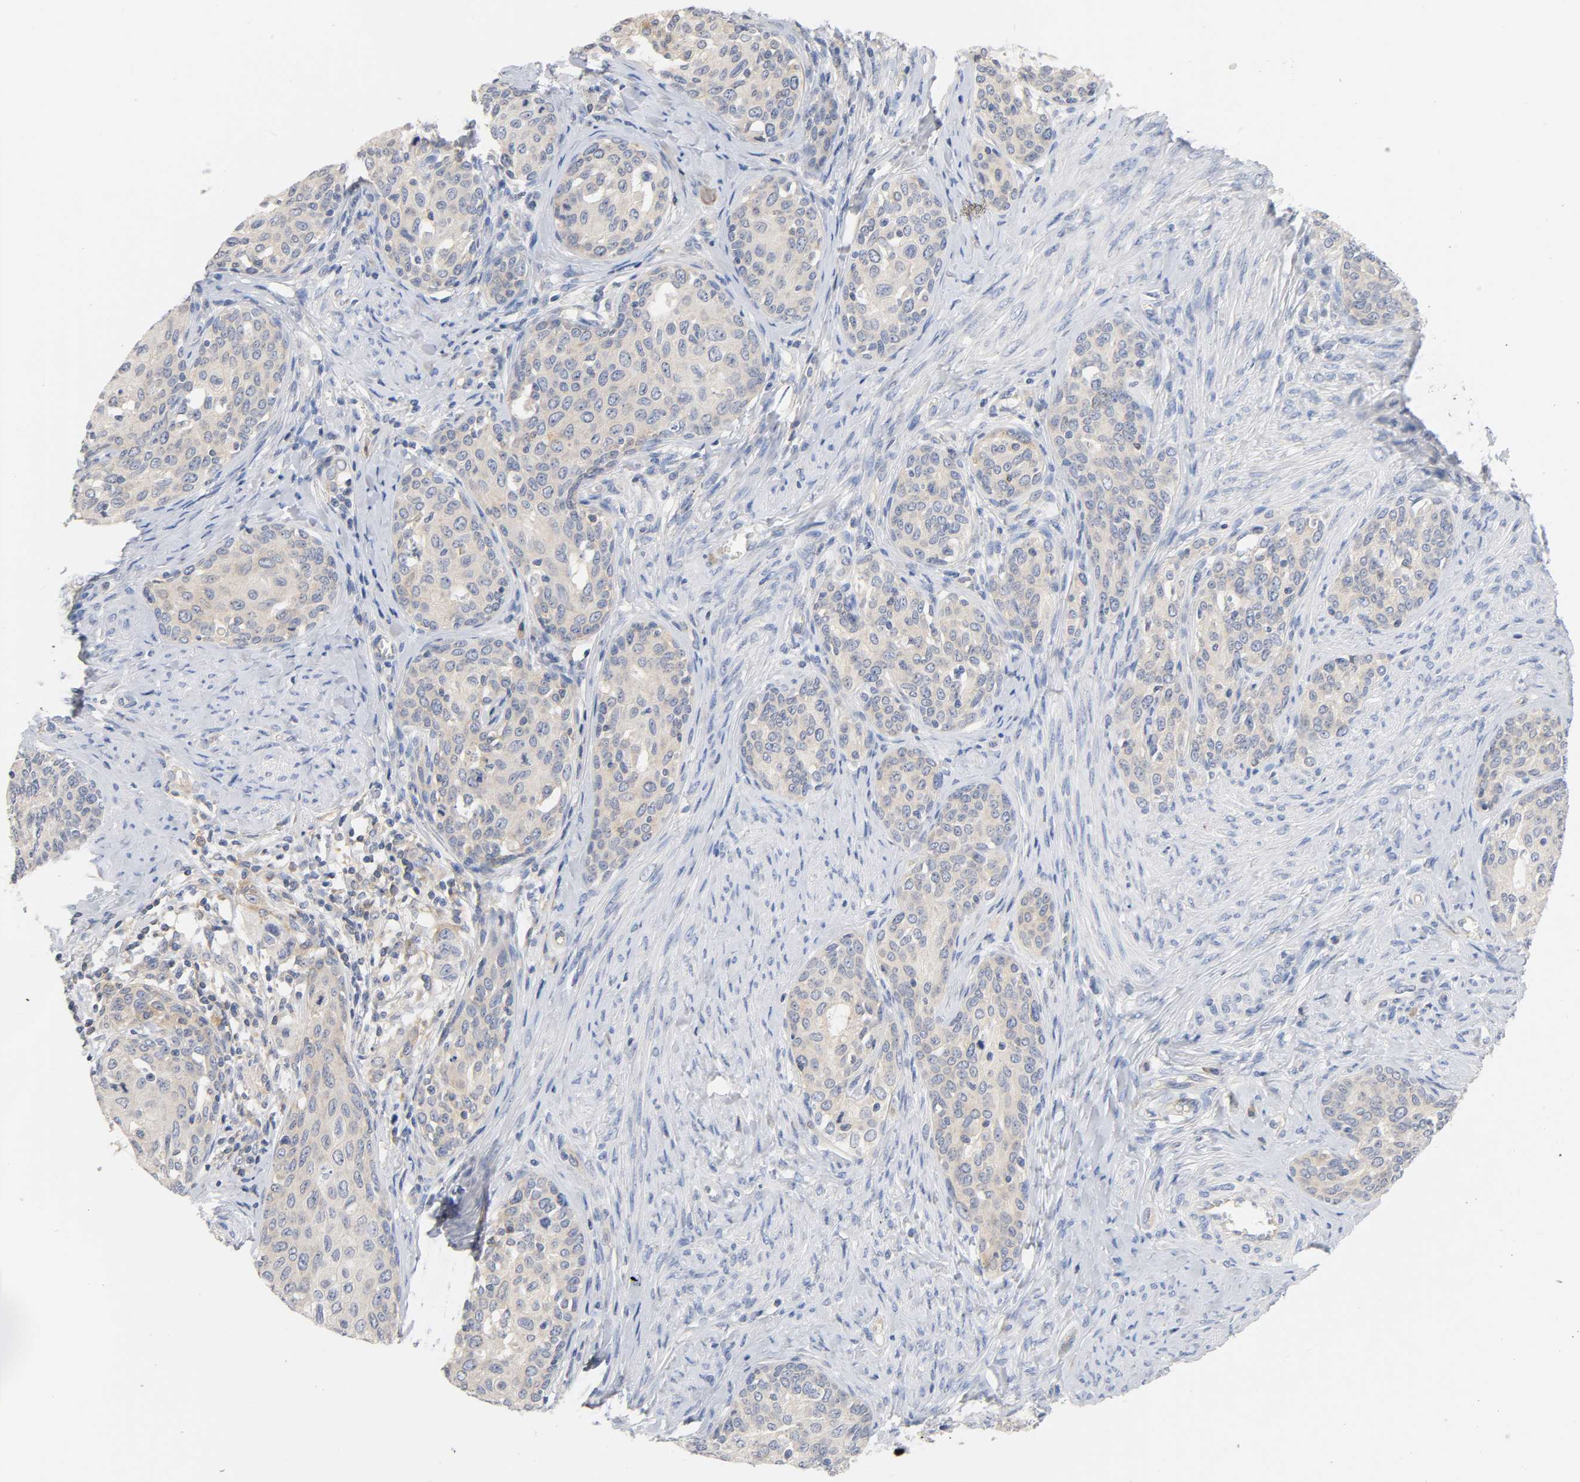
{"staining": {"intensity": "weak", "quantity": ">75%", "location": "cytoplasmic/membranous"}, "tissue": "cervical cancer", "cell_type": "Tumor cells", "image_type": "cancer", "snomed": [{"axis": "morphology", "description": "Squamous cell carcinoma, NOS"}, {"axis": "morphology", "description": "Adenocarcinoma, NOS"}, {"axis": "topography", "description": "Cervix"}], "caption": "Tumor cells show low levels of weak cytoplasmic/membranous expression in about >75% of cells in human cervical cancer (squamous cell carcinoma). The protein of interest is stained brown, and the nuclei are stained in blue (DAB IHC with brightfield microscopy, high magnification).", "gene": "MALT1", "patient": {"sex": "female", "age": 52}}